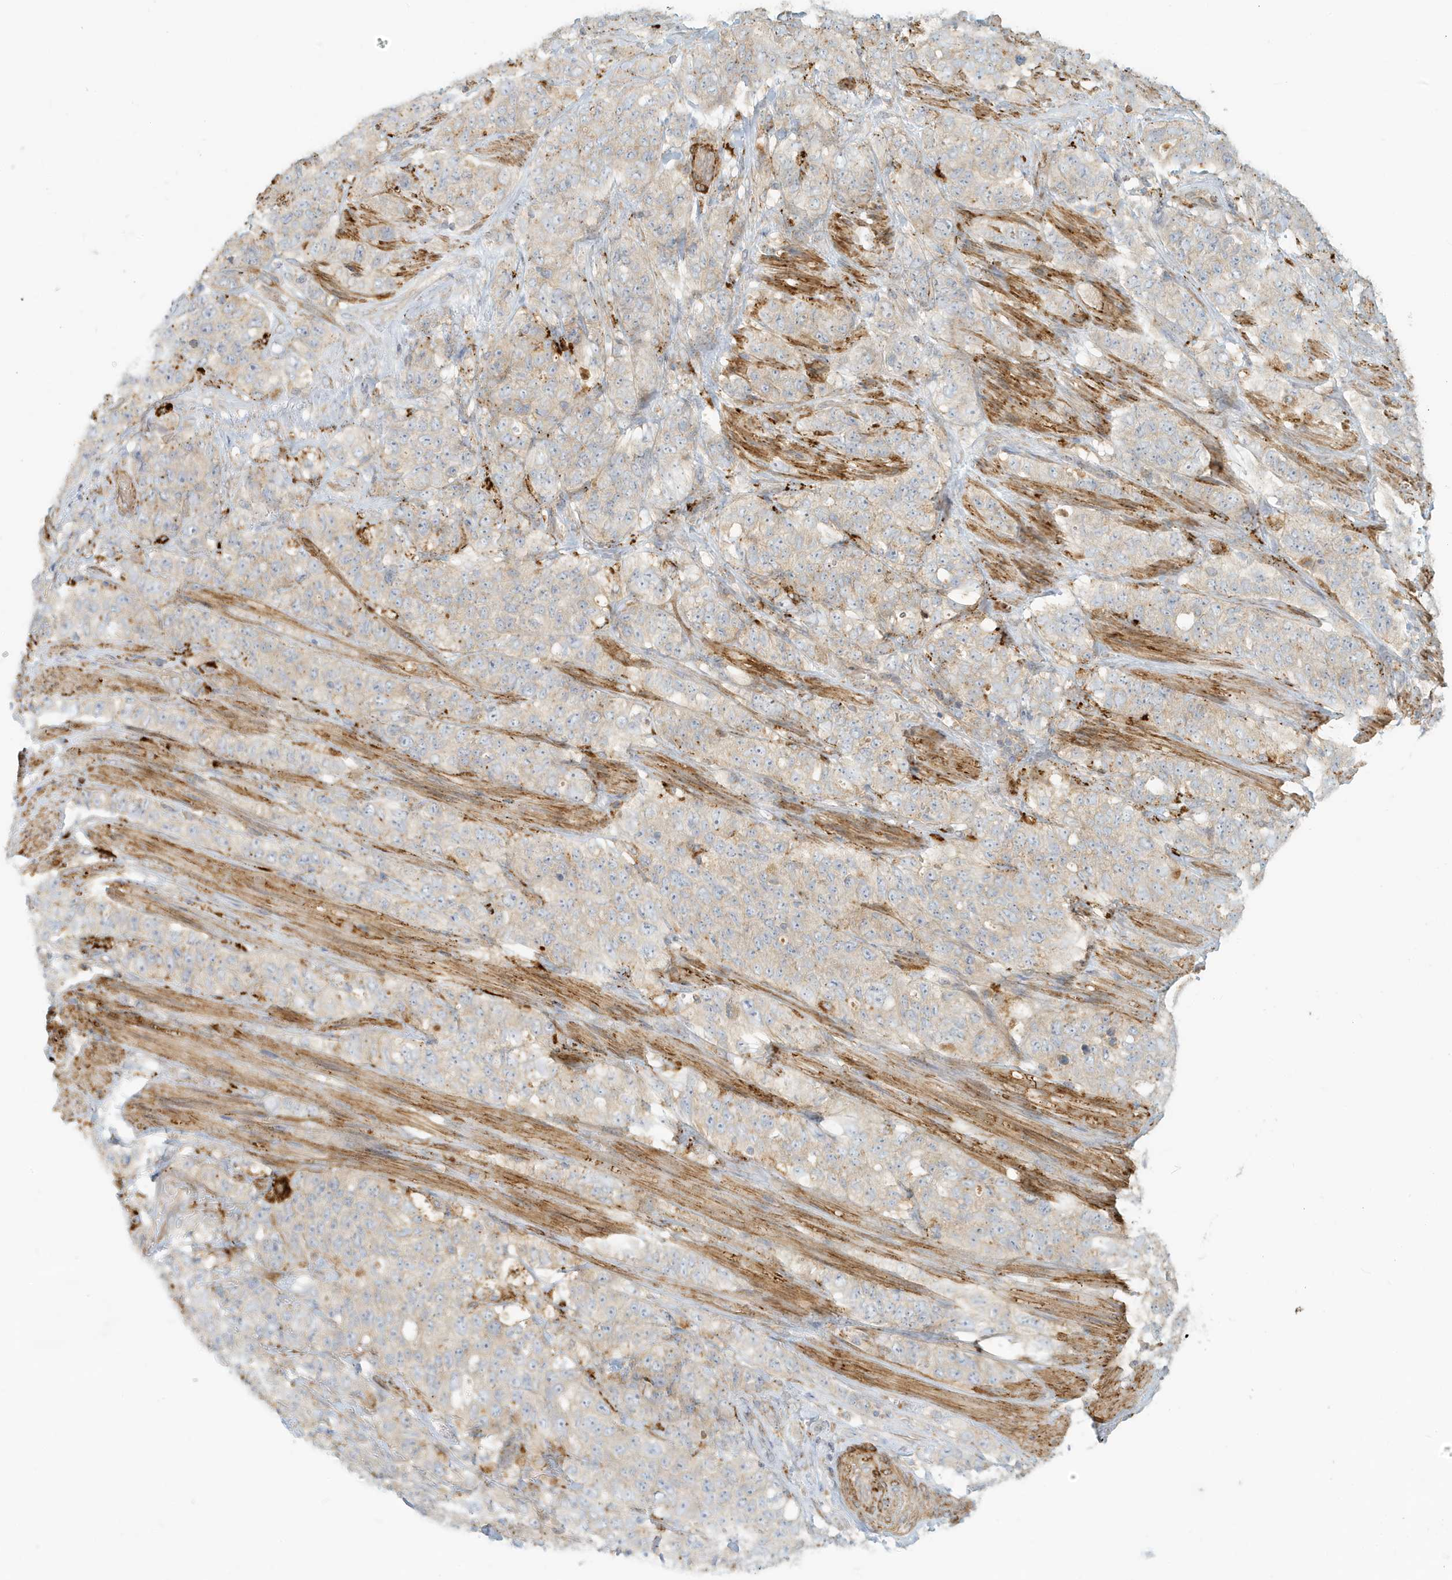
{"staining": {"intensity": "weak", "quantity": "25%-75%", "location": "cytoplasmic/membranous"}, "tissue": "stomach cancer", "cell_type": "Tumor cells", "image_type": "cancer", "snomed": [{"axis": "morphology", "description": "Adenocarcinoma, NOS"}, {"axis": "topography", "description": "Stomach"}], "caption": "Weak cytoplasmic/membranous expression is present in approximately 25%-75% of tumor cells in adenocarcinoma (stomach).", "gene": "MCOLN1", "patient": {"sex": "male", "age": 48}}